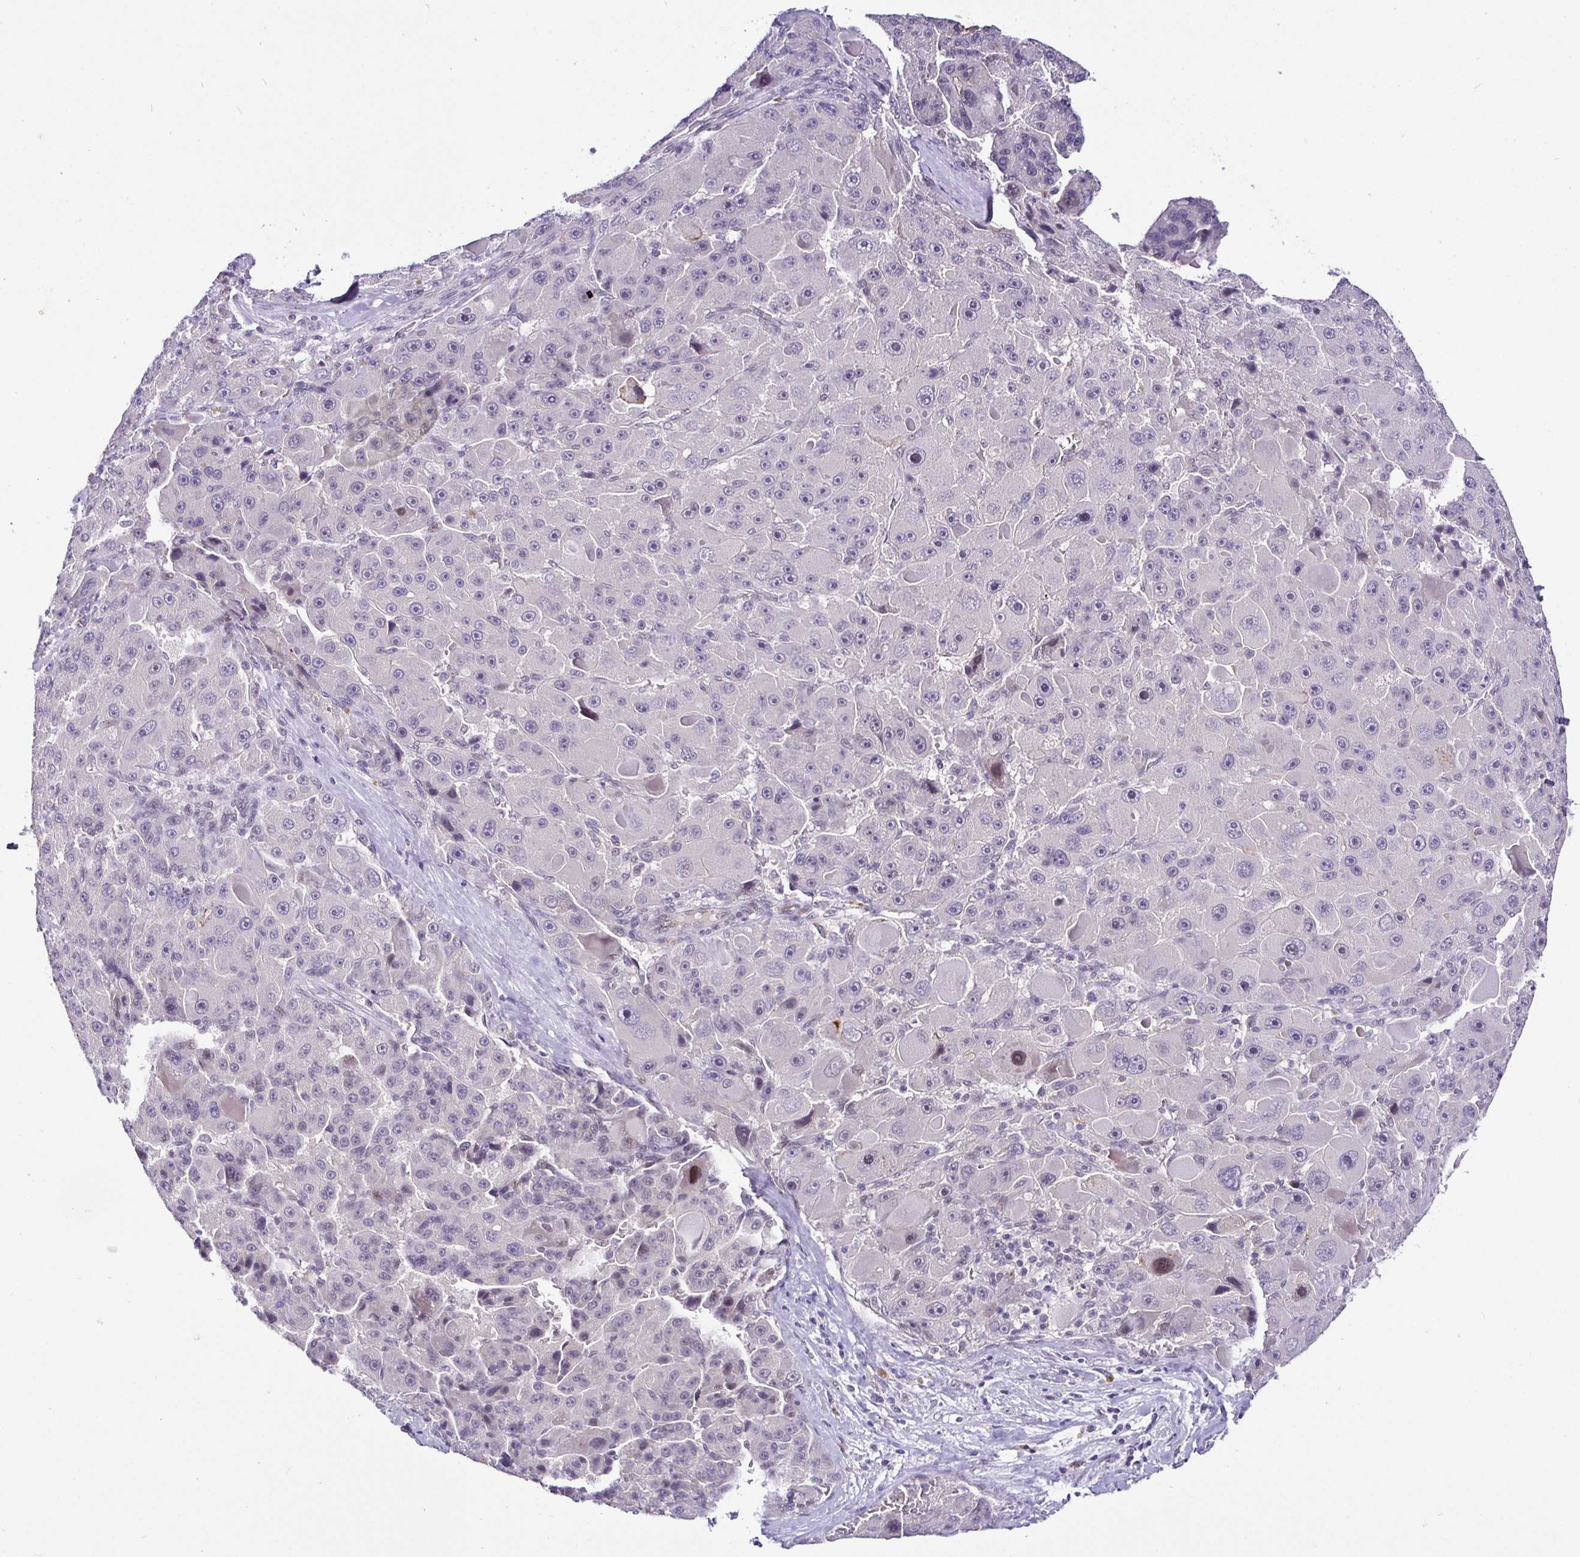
{"staining": {"intensity": "negative", "quantity": "none", "location": "none"}, "tissue": "liver cancer", "cell_type": "Tumor cells", "image_type": "cancer", "snomed": [{"axis": "morphology", "description": "Carcinoma, Hepatocellular, NOS"}, {"axis": "topography", "description": "Liver"}], "caption": "This photomicrograph is of liver hepatocellular carcinoma stained with immunohistochemistry to label a protein in brown with the nuclei are counter-stained blue. There is no expression in tumor cells.", "gene": "NUP188", "patient": {"sex": "male", "age": 76}}